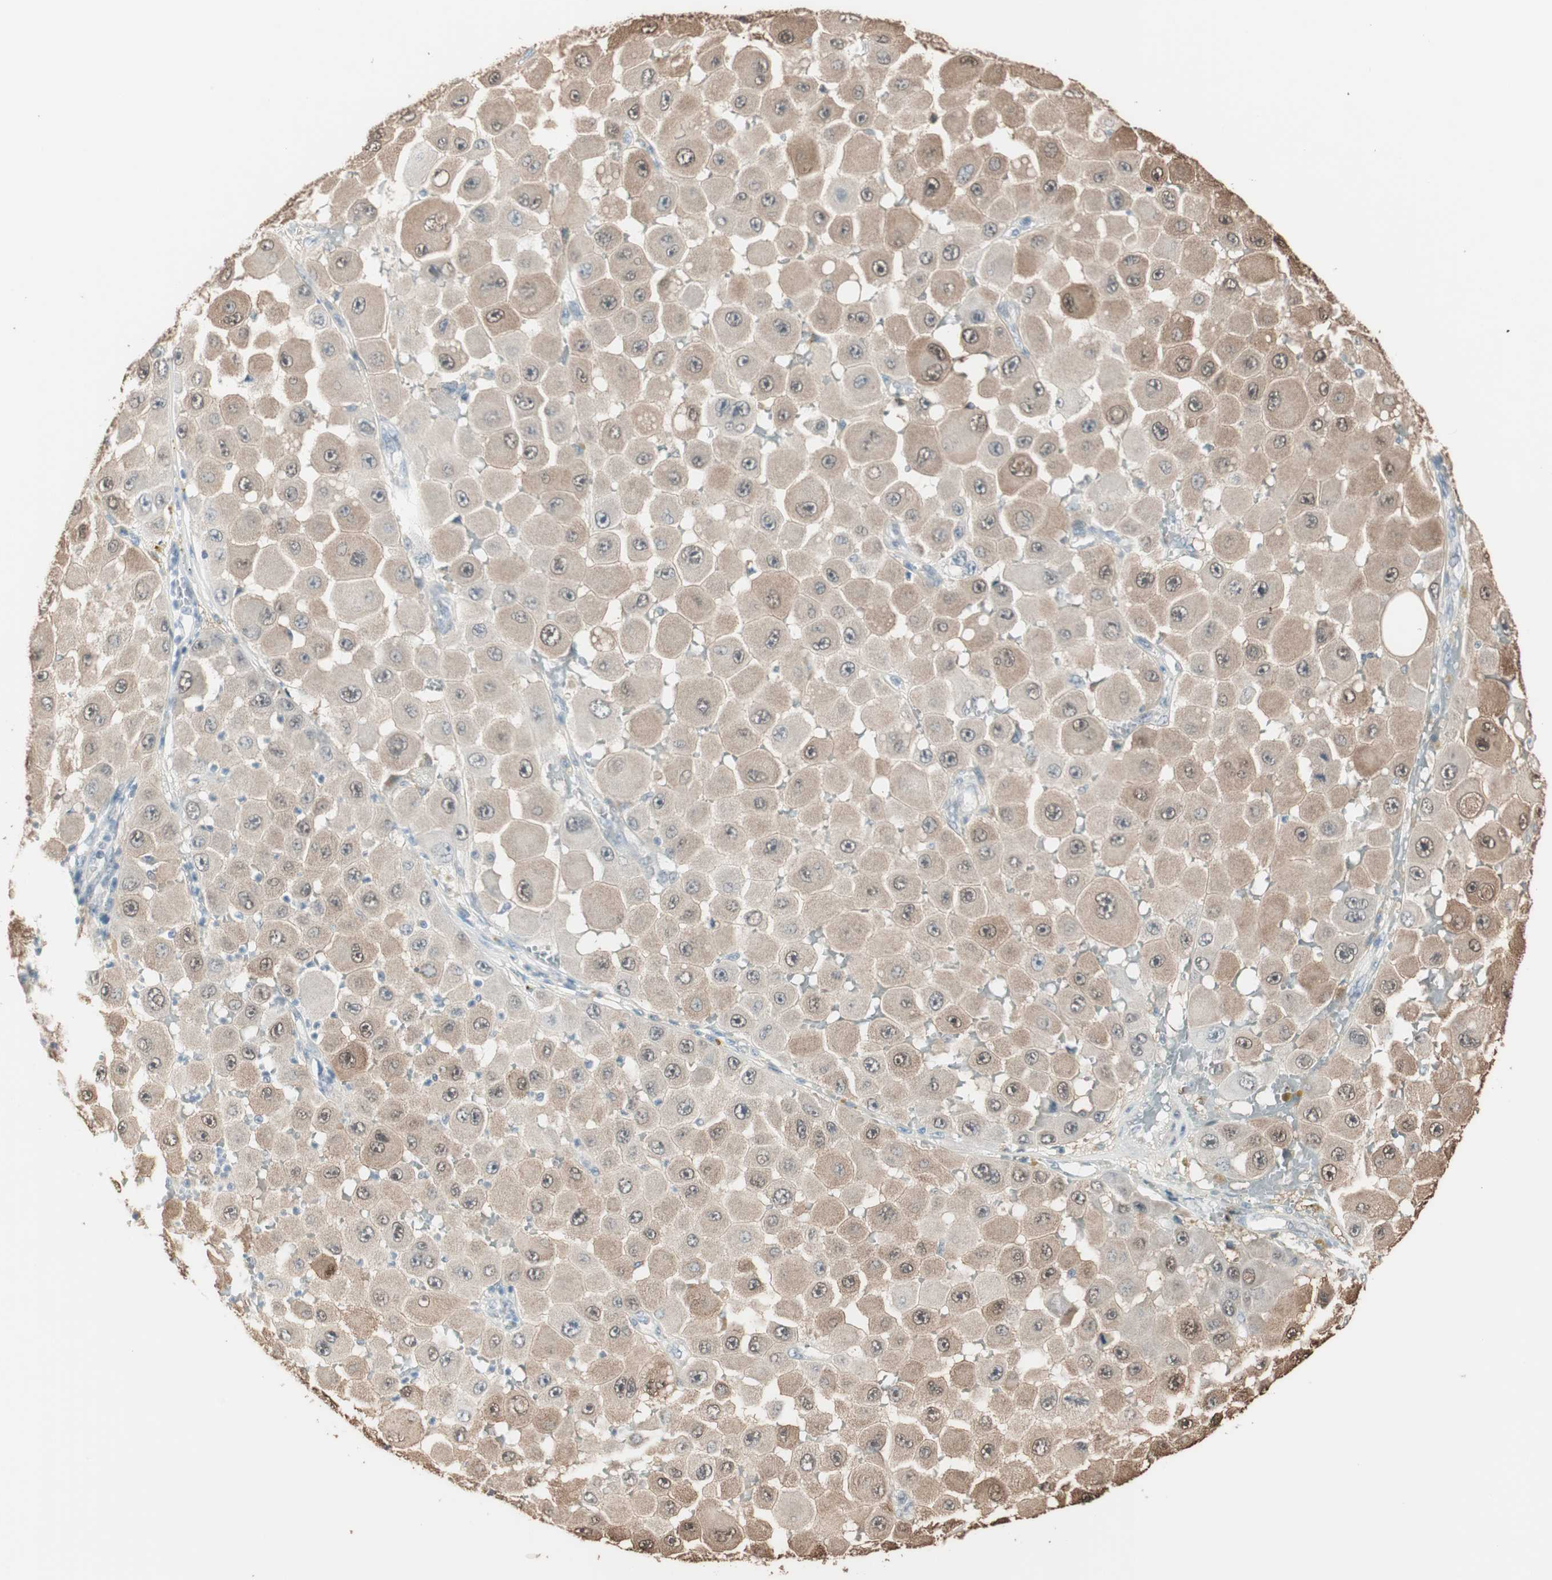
{"staining": {"intensity": "moderate", "quantity": ">75%", "location": "cytoplasmic/membranous,nuclear"}, "tissue": "melanoma", "cell_type": "Tumor cells", "image_type": "cancer", "snomed": [{"axis": "morphology", "description": "Malignant melanoma, NOS"}, {"axis": "topography", "description": "Skin"}], "caption": "Protein staining by immunohistochemistry displays moderate cytoplasmic/membranous and nuclear staining in about >75% of tumor cells in malignant melanoma.", "gene": "PDZK1", "patient": {"sex": "female", "age": 81}}